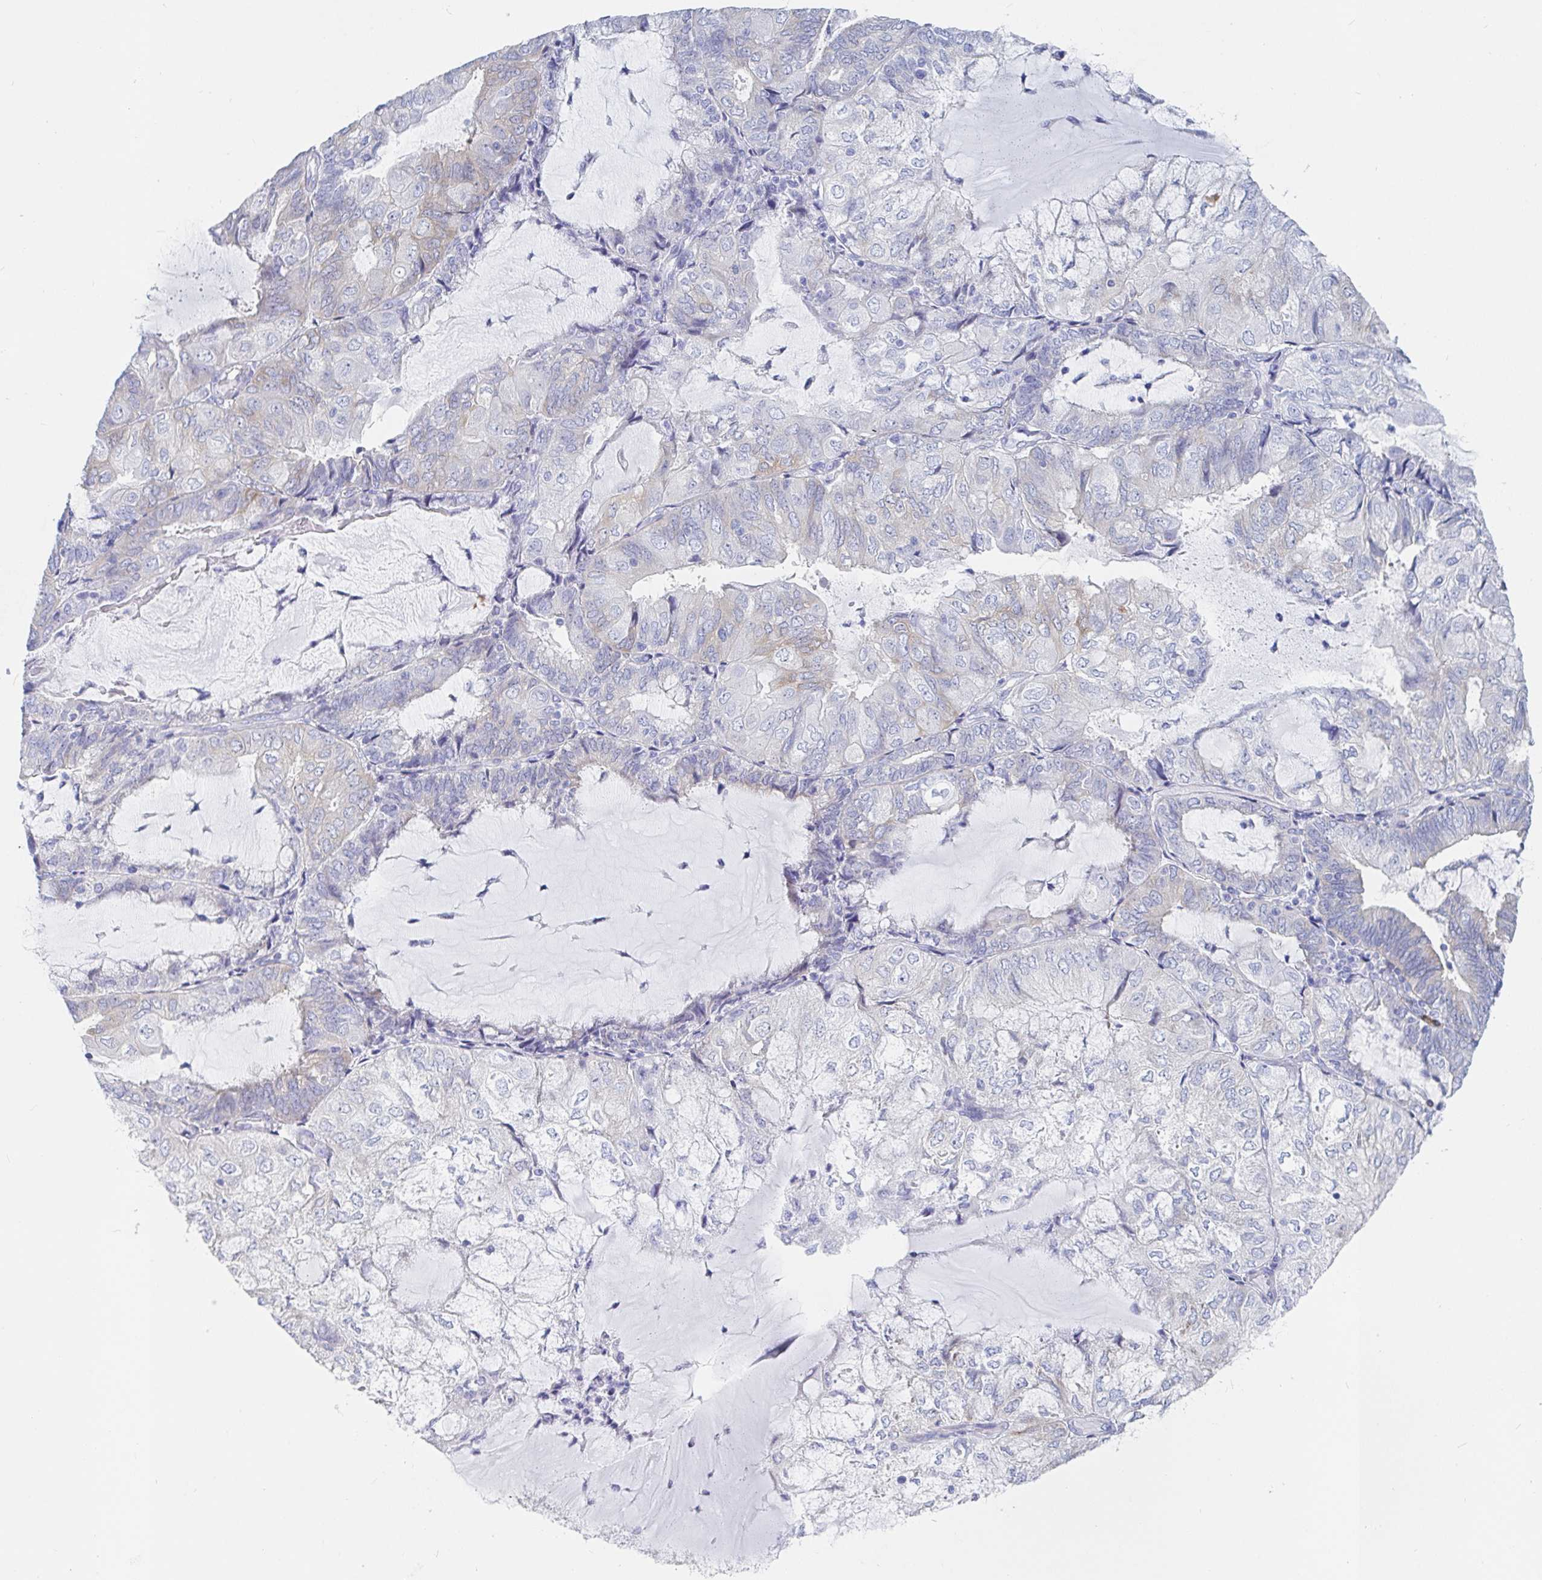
{"staining": {"intensity": "negative", "quantity": "none", "location": "none"}, "tissue": "endometrial cancer", "cell_type": "Tumor cells", "image_type": "cancer", "snomed": [{"axis": "morphology", "description": "Adenocarcinoma, NOS"}, {"axis": "topography", "description": "Endometrium"}], "caption": "Endometrial adenocarcinoma stained for a protein using IHC shows no expression tumor cells.", "gene": "PACSIN1", "patient": {"sex": "female", "age": 81}}